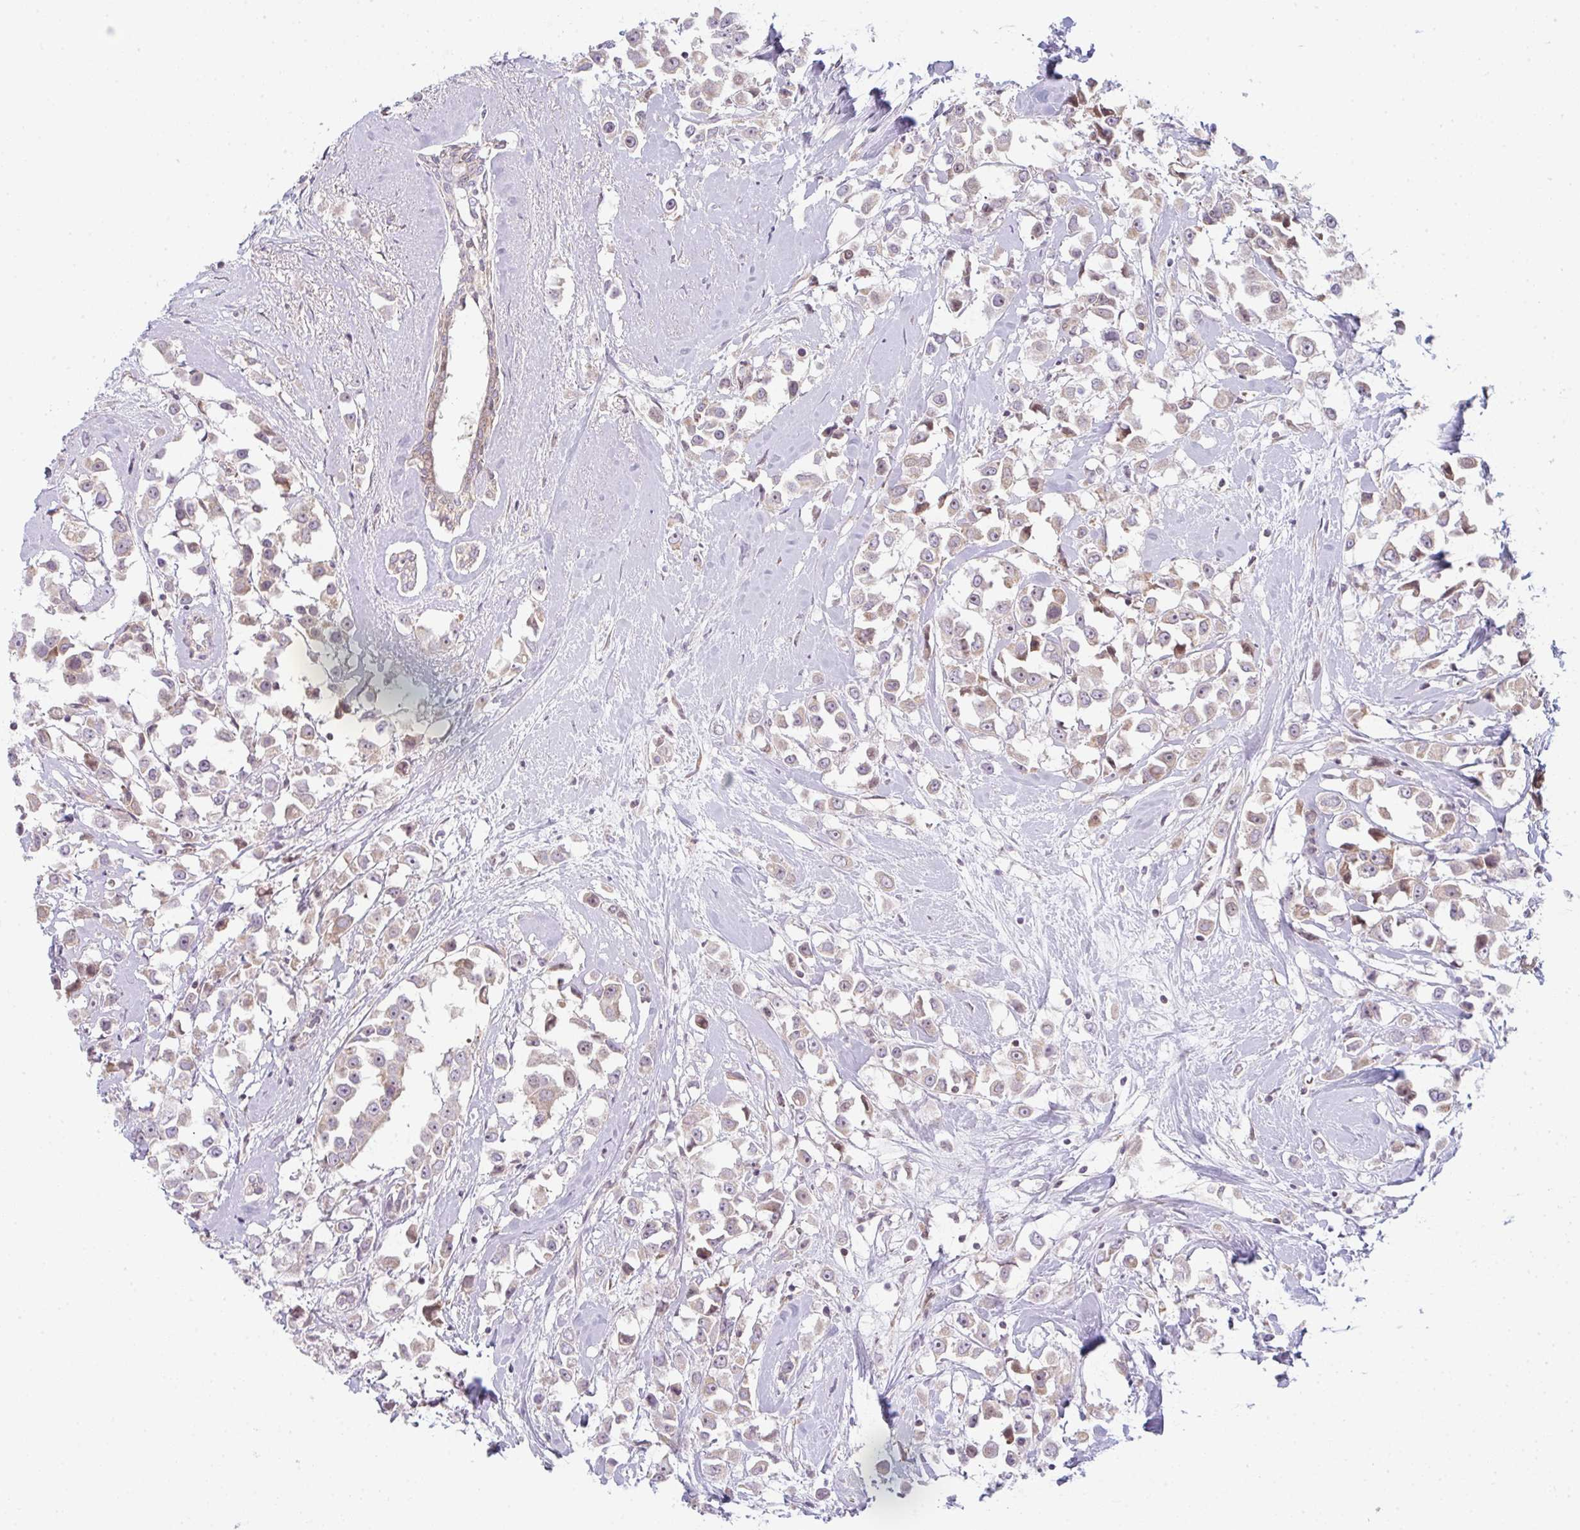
{"staining": {"intensity": "weak", "quantity": "25%-75%", "location": "cytoplasmic/membranous"}, "tissue": "breast cancer", "cell_type": "Tumor cells", "image_type": "cancer", "snomed": [{"axis": "morphology", "description": "Duct carcinoma"}, {"axis": "topography", "description": "Breast"}], "caption": "Protein expression analysis of human invasive ductal carcinoma (breast) reveals weak cytoplasmic/membranous staining in about 25%-75% of tumor cells.", "gene": "TMEM237", "patient": {"sex": "female", "age": 61}}